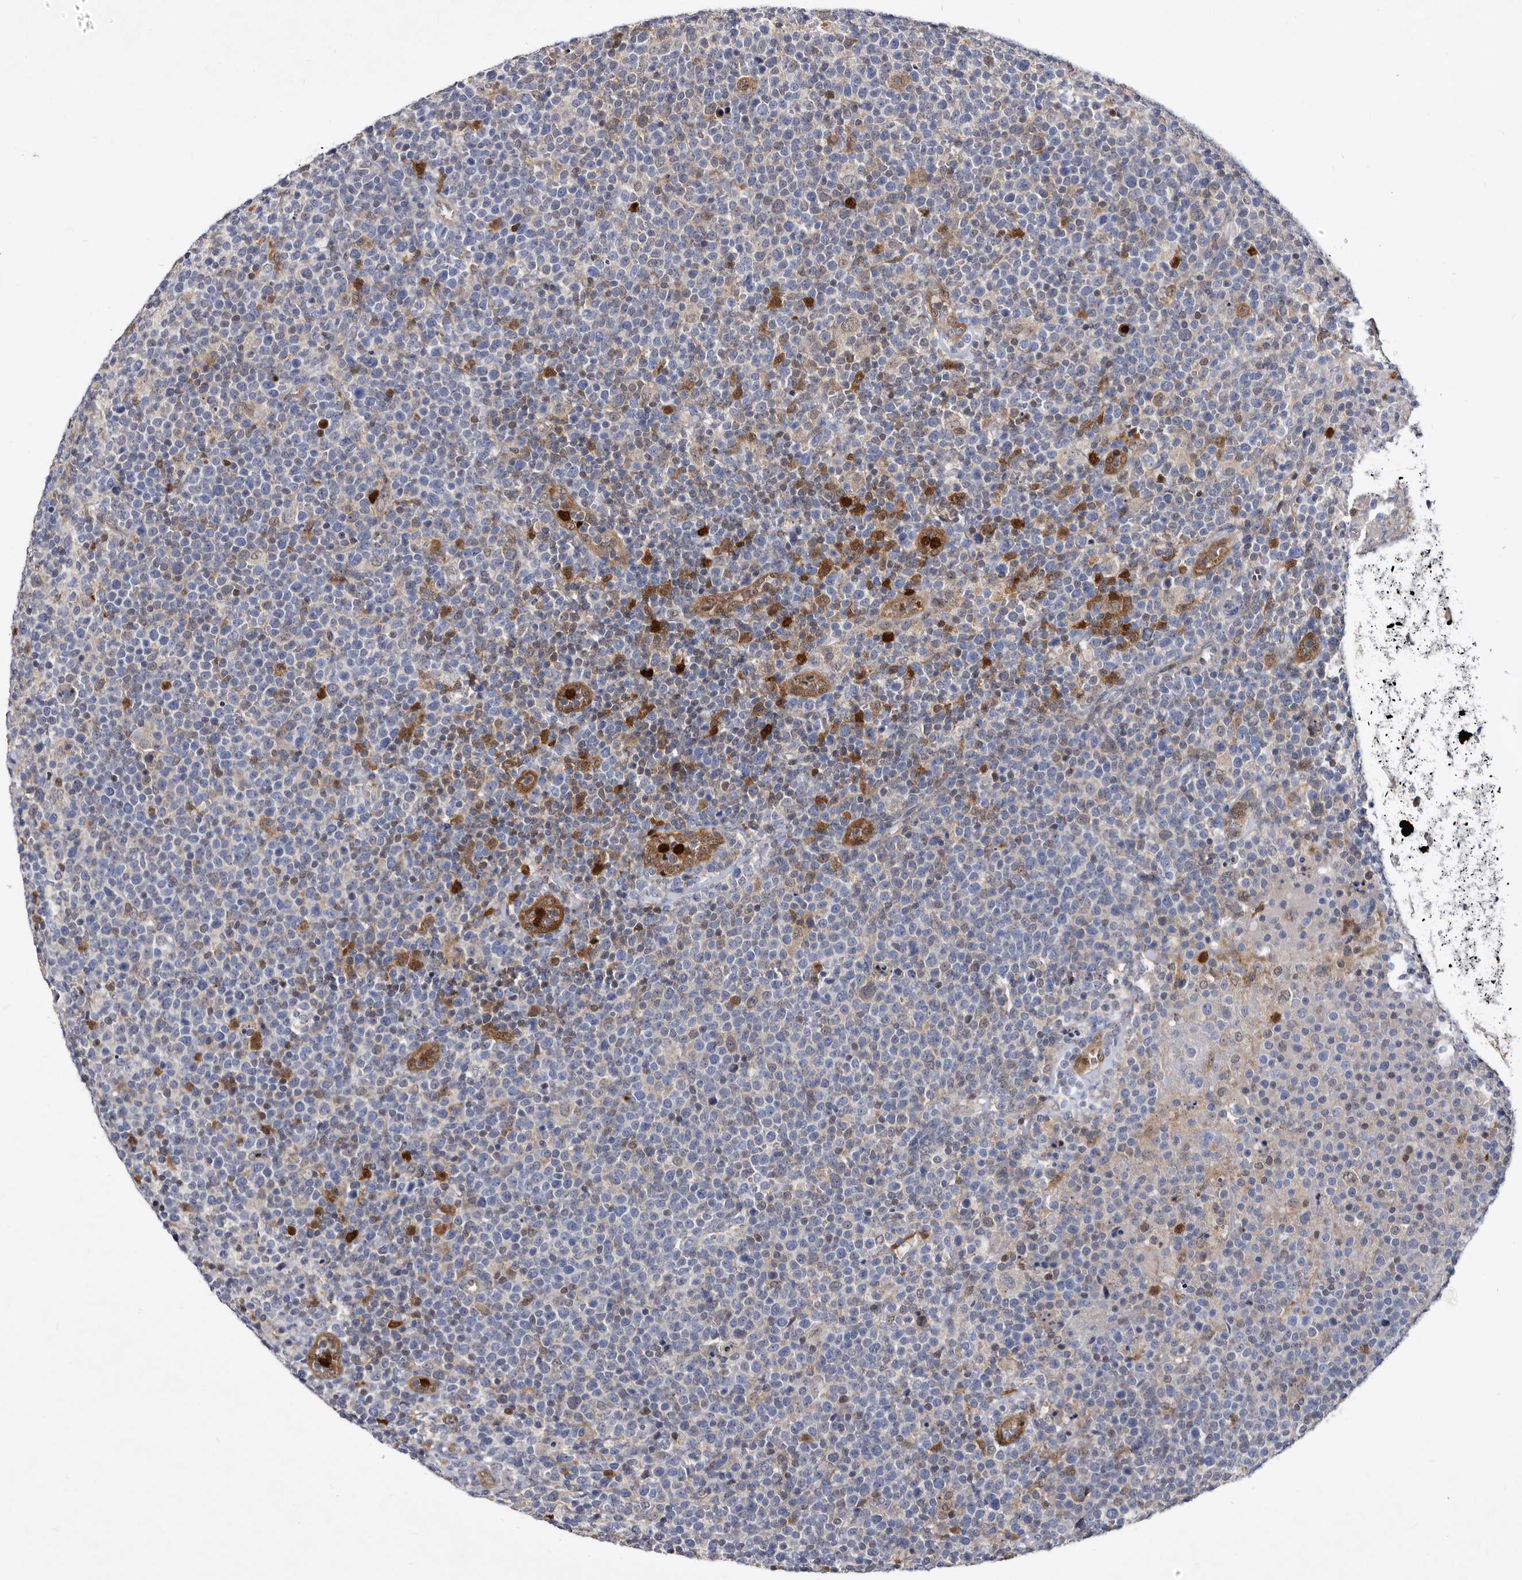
{"staining": {"intensity": "negative", "quantity": "none", "location": "none"}, "tissue": "lymphoma", "cell_type": "Tumor cells", "image_type": "cancer", "snomed": [{"axis": "morphology", "description": "Malignant lymphoma, non-Hodgkin's type, High grade"}, {"axis": "topography", "description": "Lymph node"}], "caption": "IHC photomicrograph of neoplastic tissue: high-grade malignant lymphoma, non-Hodgkin's type stained with DAB displays no significant protein positivity in tumor cells. The staining was performed using DAB to visualize the protein expression in brown, while the nuclei were stained in blue with hematoxylin (Magnification: 20x).", "gene": "SERPINB8", "patient": {"sex": "male", "age": 61}}